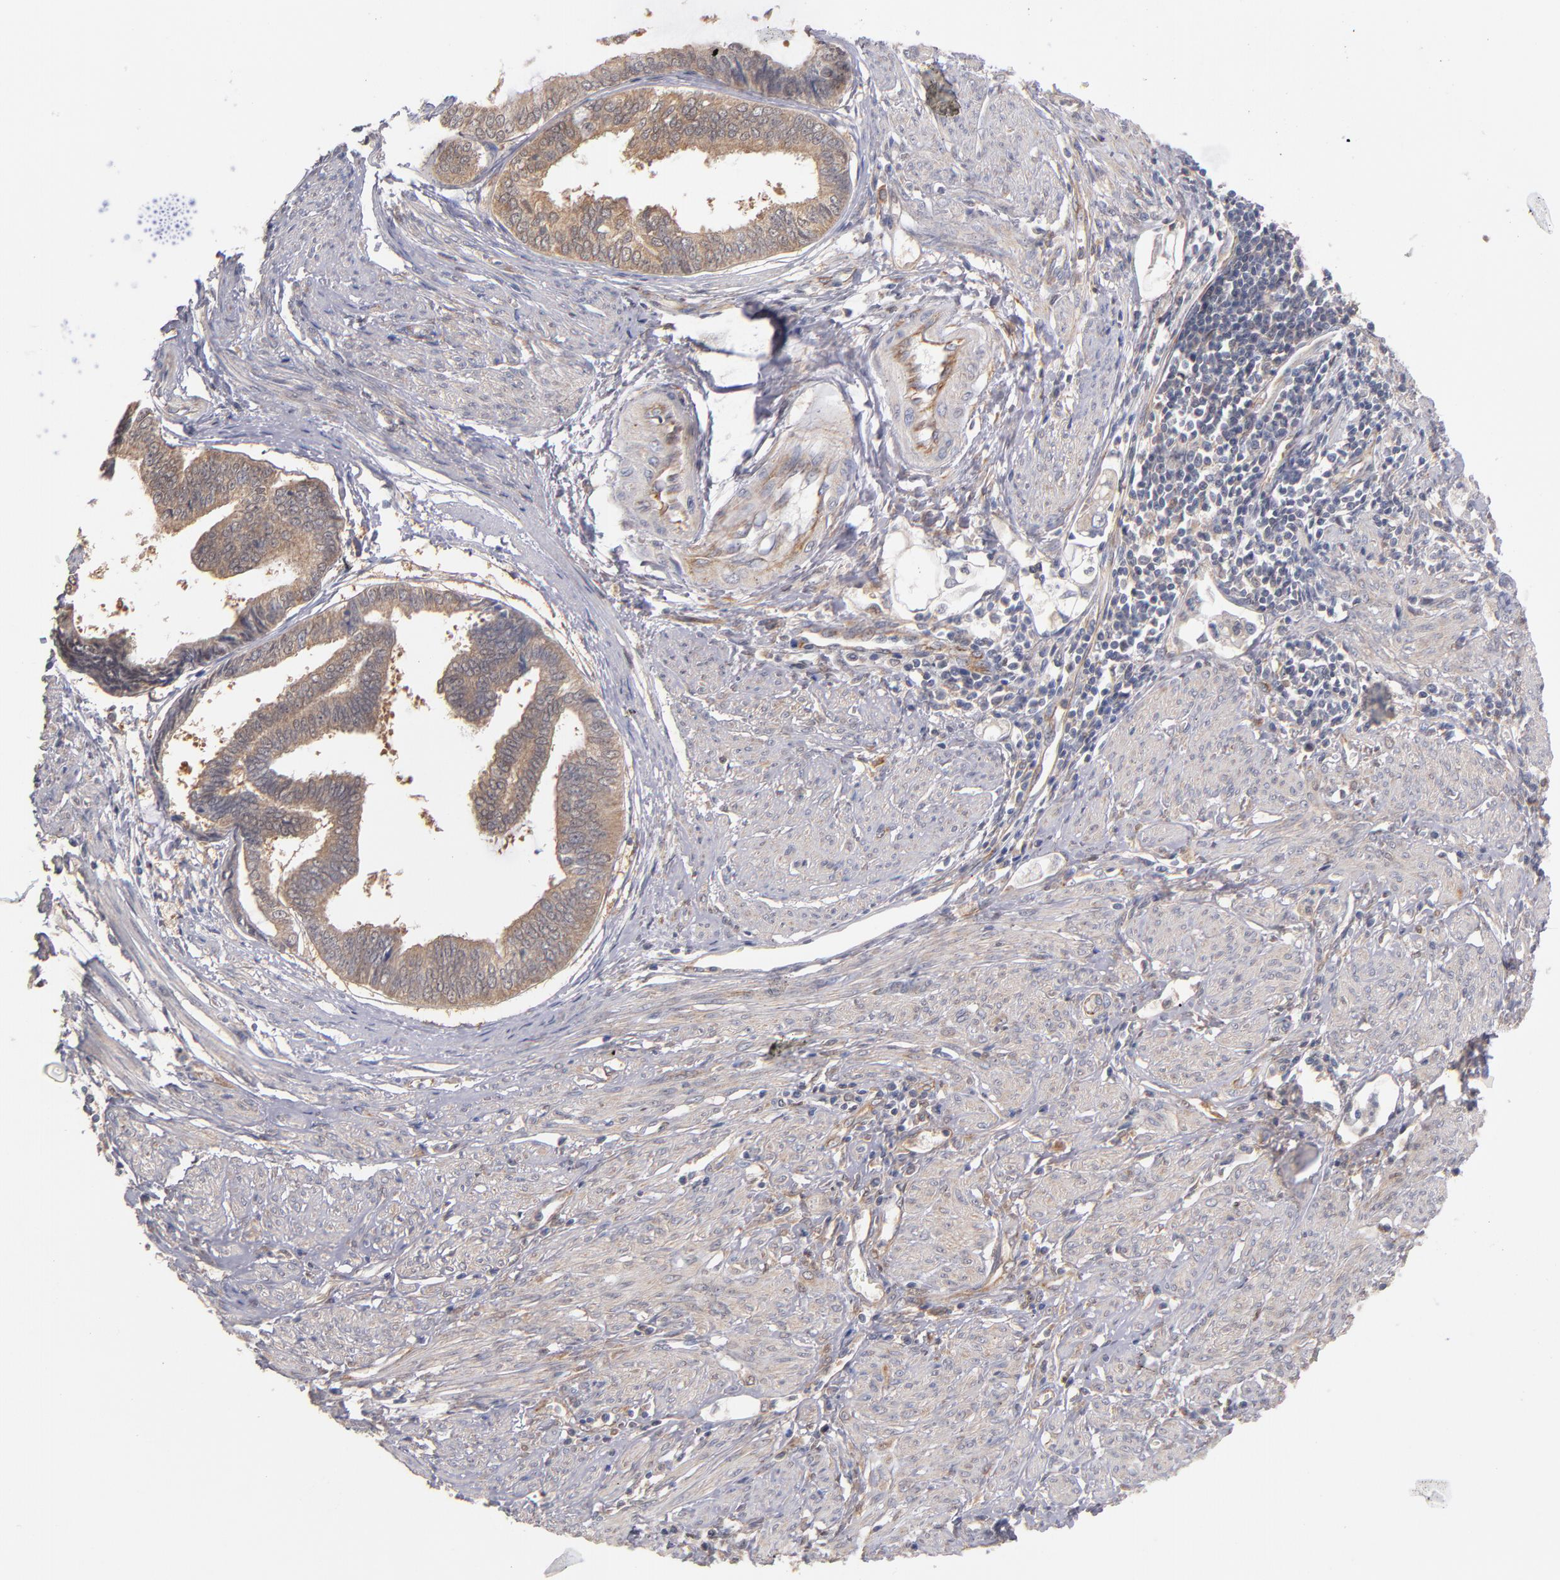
{"staining": {"intensity": "moderate", "quantity": ">75%", "location": "cytoplasmic/membranous"}, "tissue": "endometrial cancer", "cell_type": "Tumor cells", "image_type": "cancer", "snomed": [{"axis": "morphology", "description": "Adenocarcinoma, NOS"}, {"axis": "topography", "description": "Endometrium"}], "caption": "Immunohistochemical staining of endometrial adenocarcinoma demonstrates medium levels of moderate cytoplasmic/membranous positivity in about >75% of tumor cells.", "gene": "GMFG", "patient": {"sex": "female", "age": 75}}